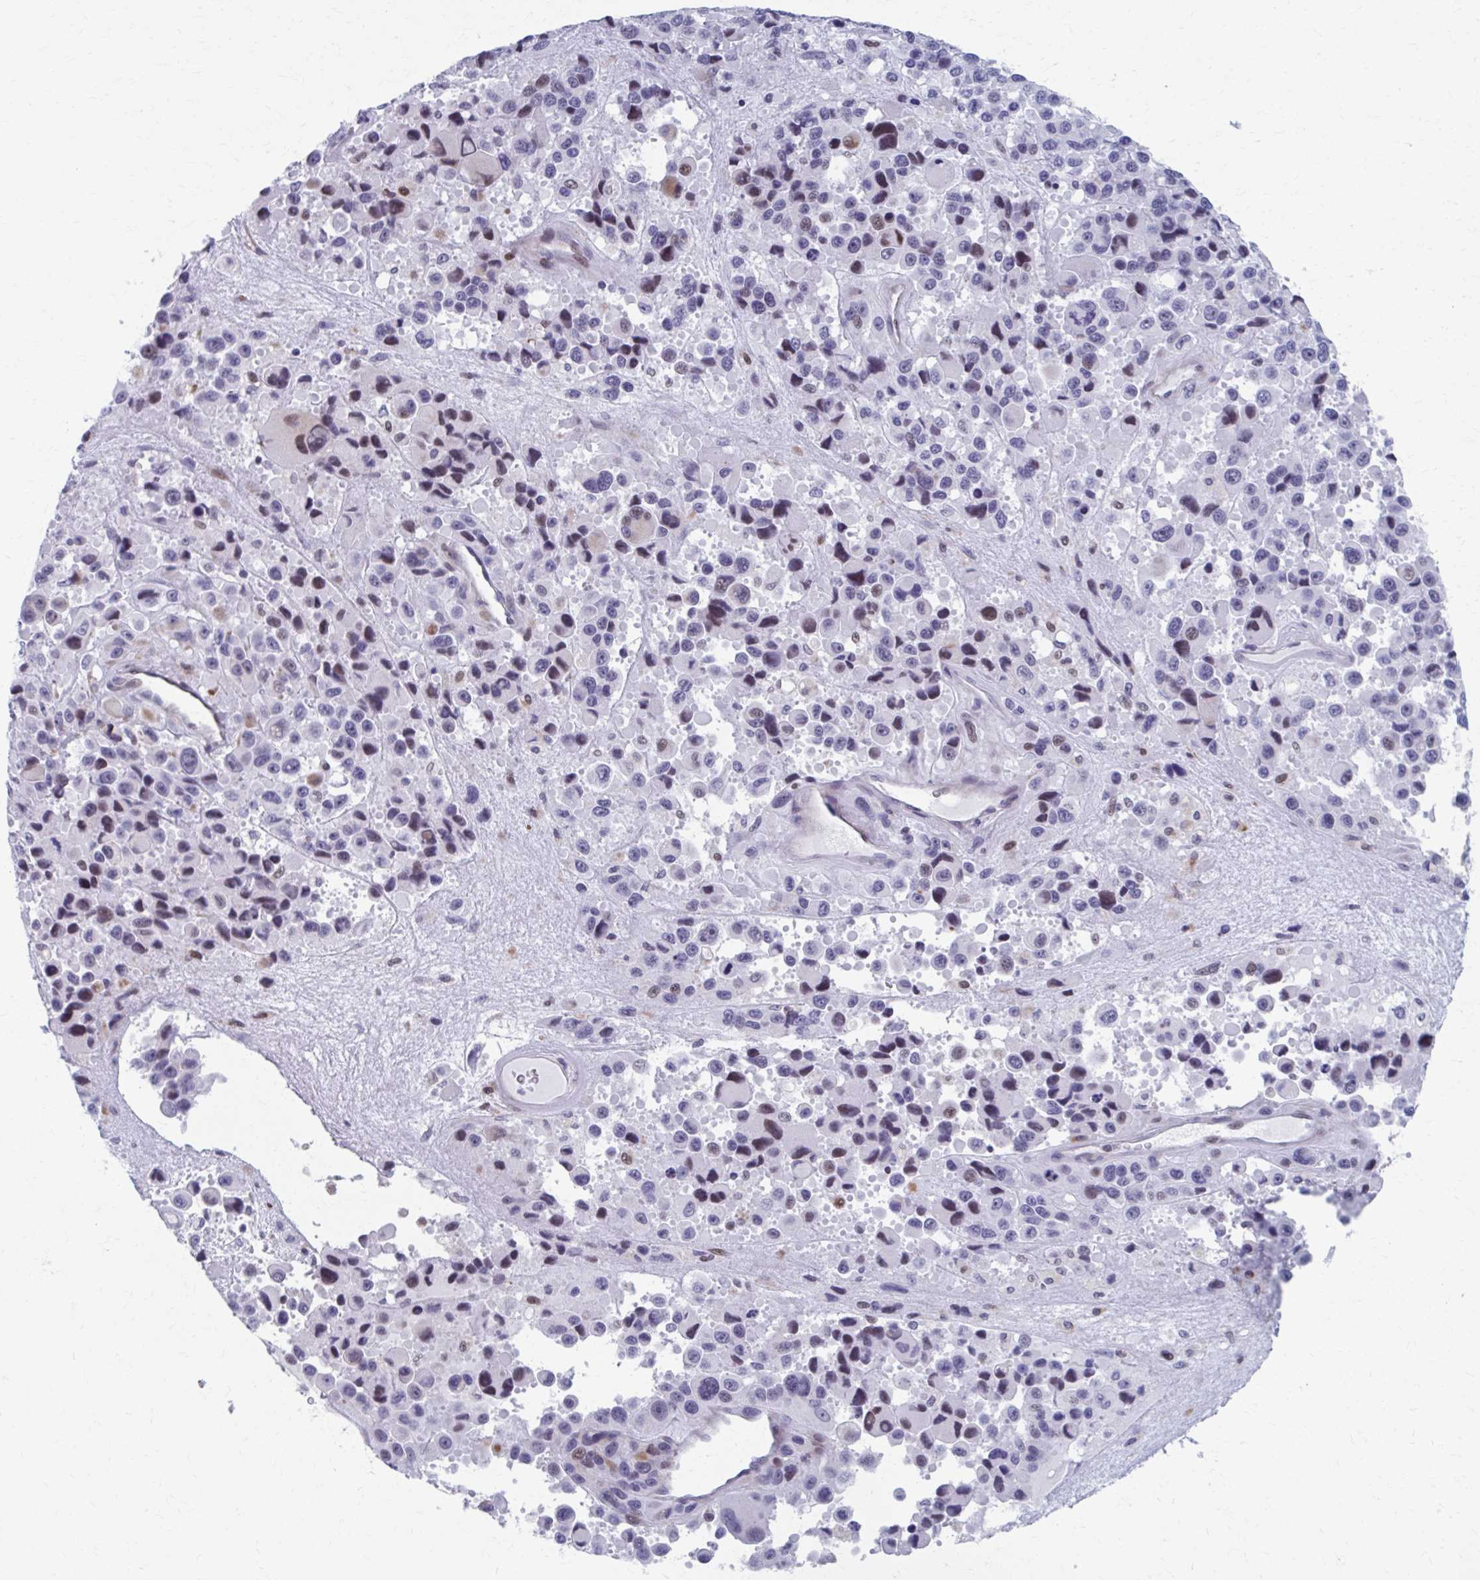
{"staining": {"intensity": "moderate", "quantity": "<25%", "location": "nuclear"}, "tissue": "melanoma", "cell_type": "Tumor cells", "image_type": "cancer", "snomed": [{"axis": "morphology", "description": "Malignant melanoma, Metastatic site"}, {"axis": "topography", "description": "Lymph node"}], "caption": "Melanoma tissue exhibits moderate nuclear staining in approximately <25% of tumor cells", "gene": "ABHD16B", "patient": {"sex": "female", "age": 65}}